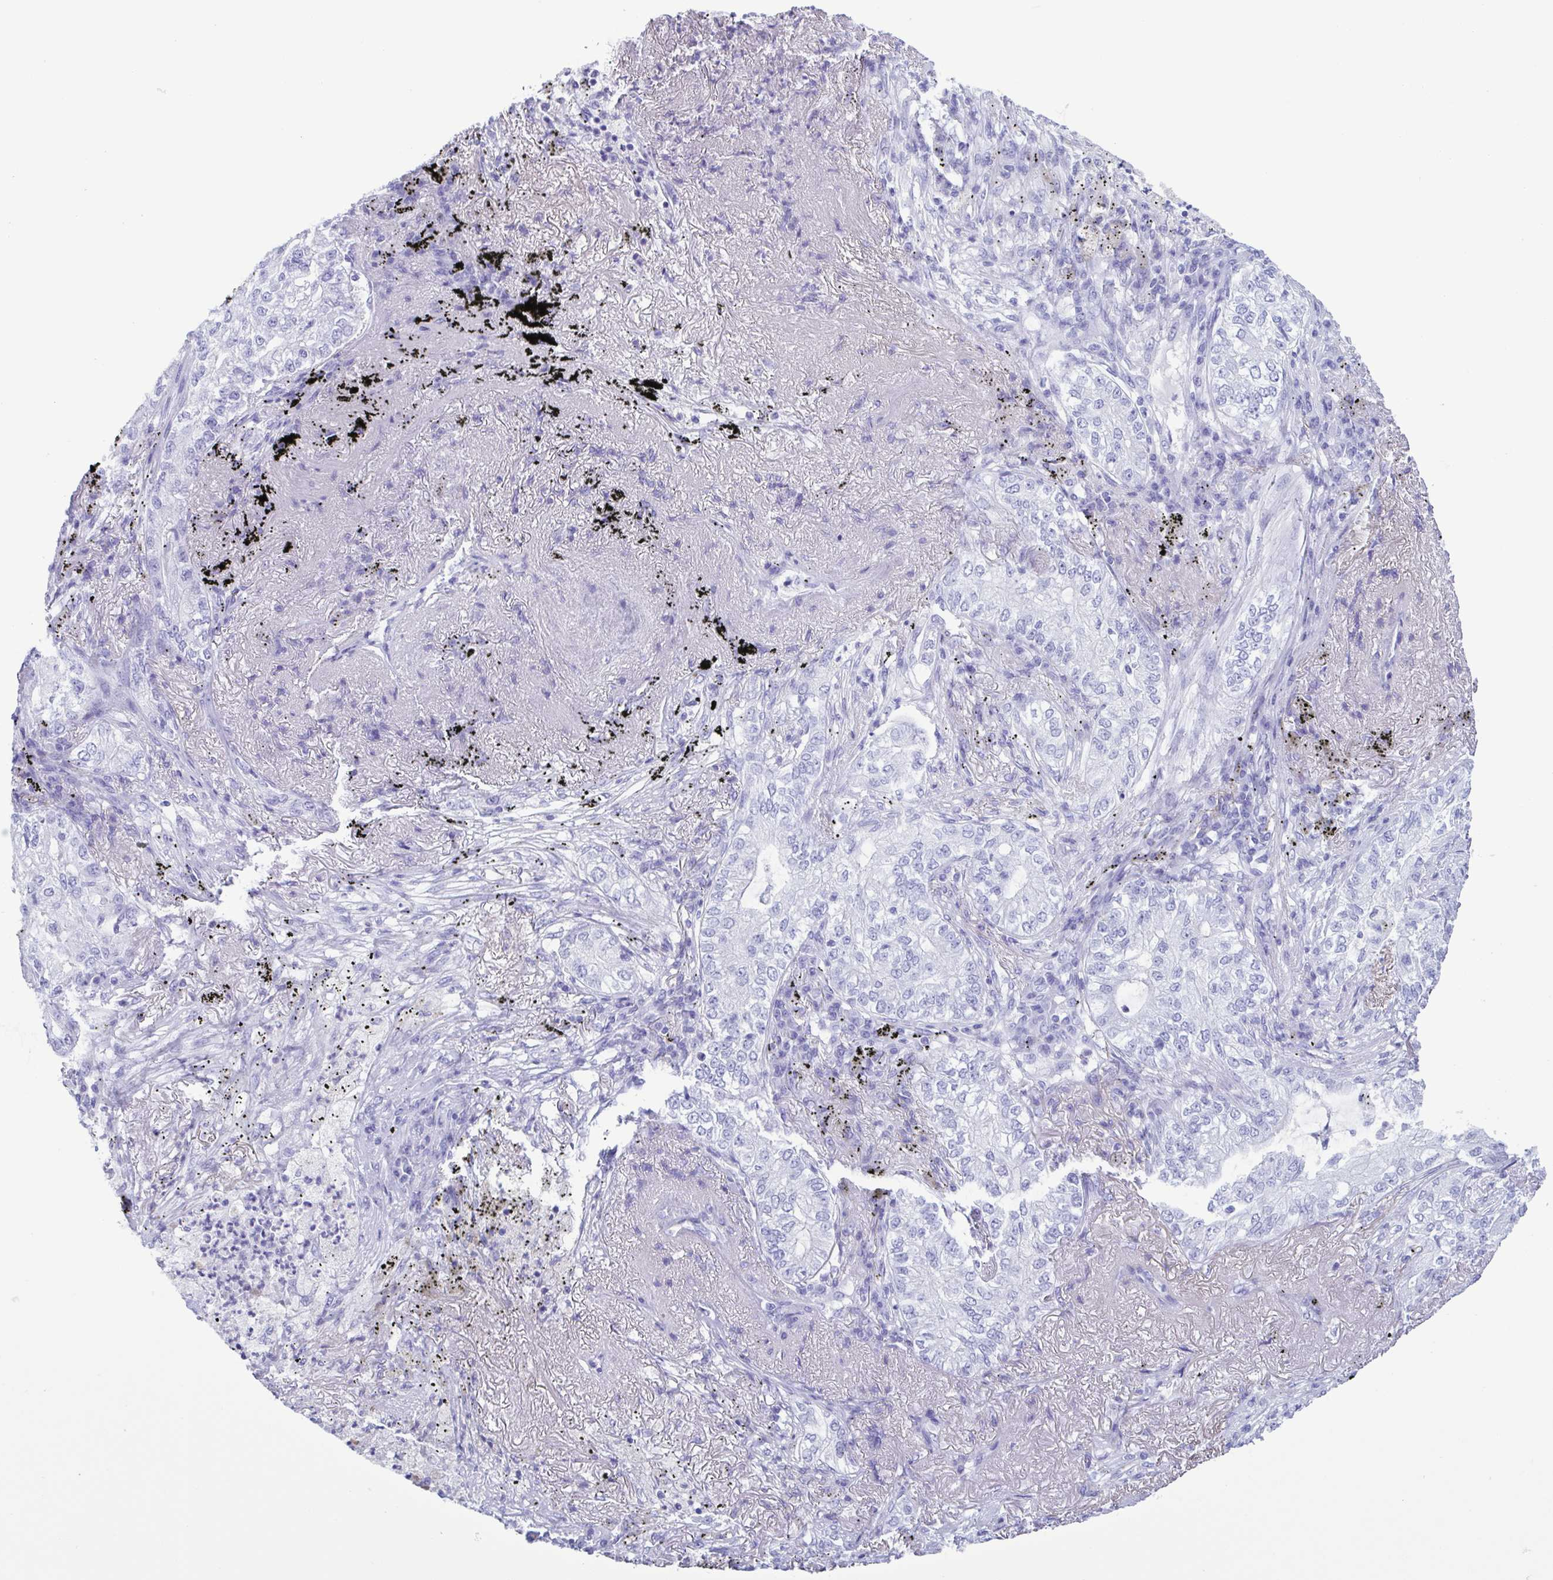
{"staining": {"intensity": "negative", "quantity": "none", "location": "none"}, "tissue": "lung cancer", "cell_type": "Tumor cells", "image_type": "cancer", "snomed": [{"axis": "morphology", "description": "Adenocarcinoma, NOS"}, {"axis": "topography", "description": "Lung"}], "caption": "Immunohistochemistry image of neoplastic tissue: lung cancer stained with DAB (3,3'-diaminobenzidine) reveals no significant protein positivity in tumor cells. (Stains: DAB (3,3'-diaminobenzidine) IHC with hematoxylin counter stain, Microscopy: brightfield microscopy at high magnification).", "gene": "LTF", "patient": {"sex": "female", "age": 73}}